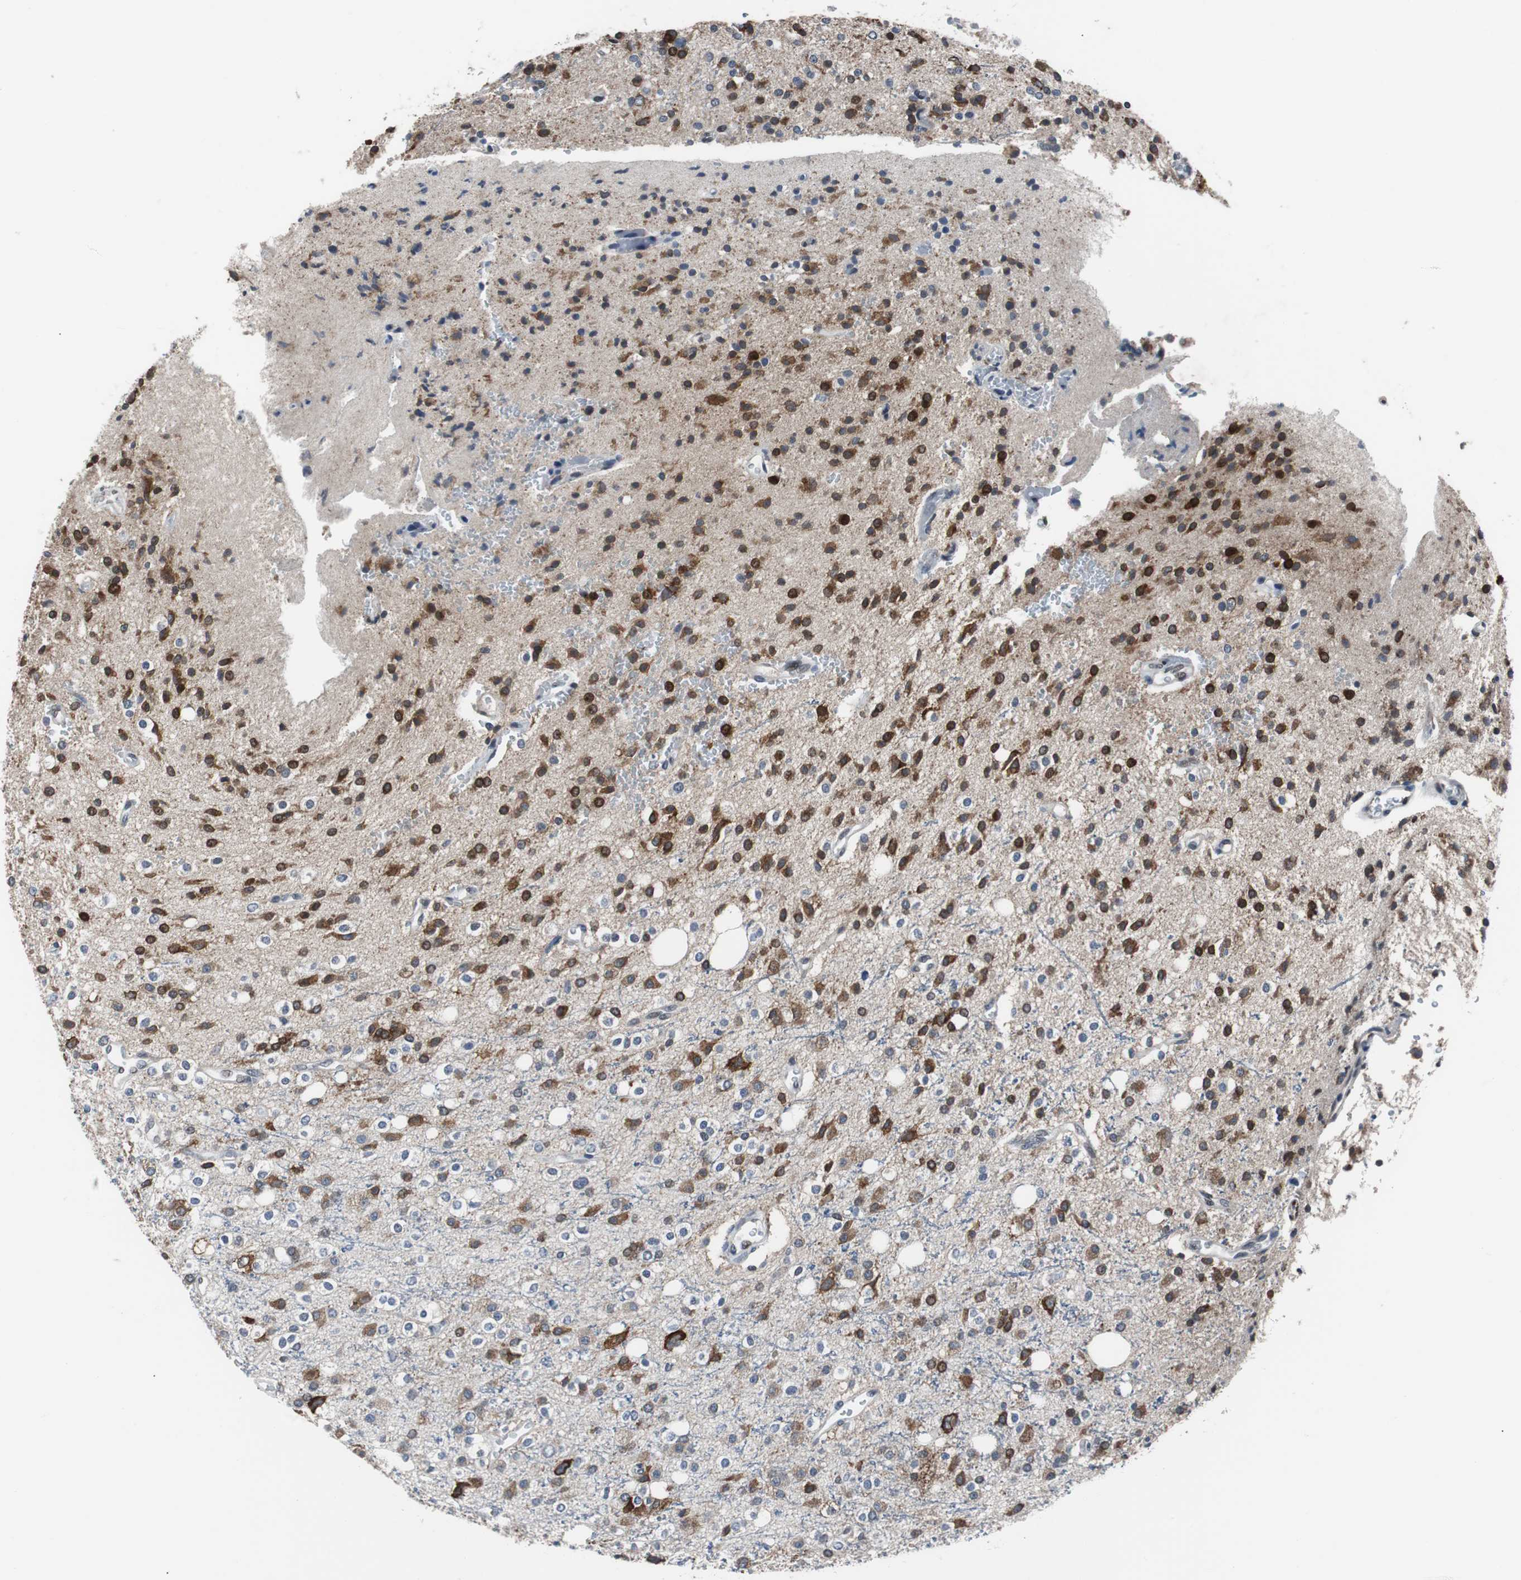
{"staining": {"intensity": "strong", "quantity": "25%-75%", "location": "cytoplasmic/membranous"}, "tissue": "glioma", "cell_type": "Tumor cells", "image_type": "cancer", "snomed": [{"axis": "morphology", "description": "Glioma, malignant, High grade"}, {"axis": "topography", "description": "Brain"}], "caption": "Brown immunohistochemical staining in malignant glioma (high-grade) displays strong cytoplasmic/membranous positivity in approximately 25%-75% of tumor cells. The protein is shown in brown color, while the nuclei are stained blue.", "gene": "TP63", "patient": {"sex": "male", "age": 47}}